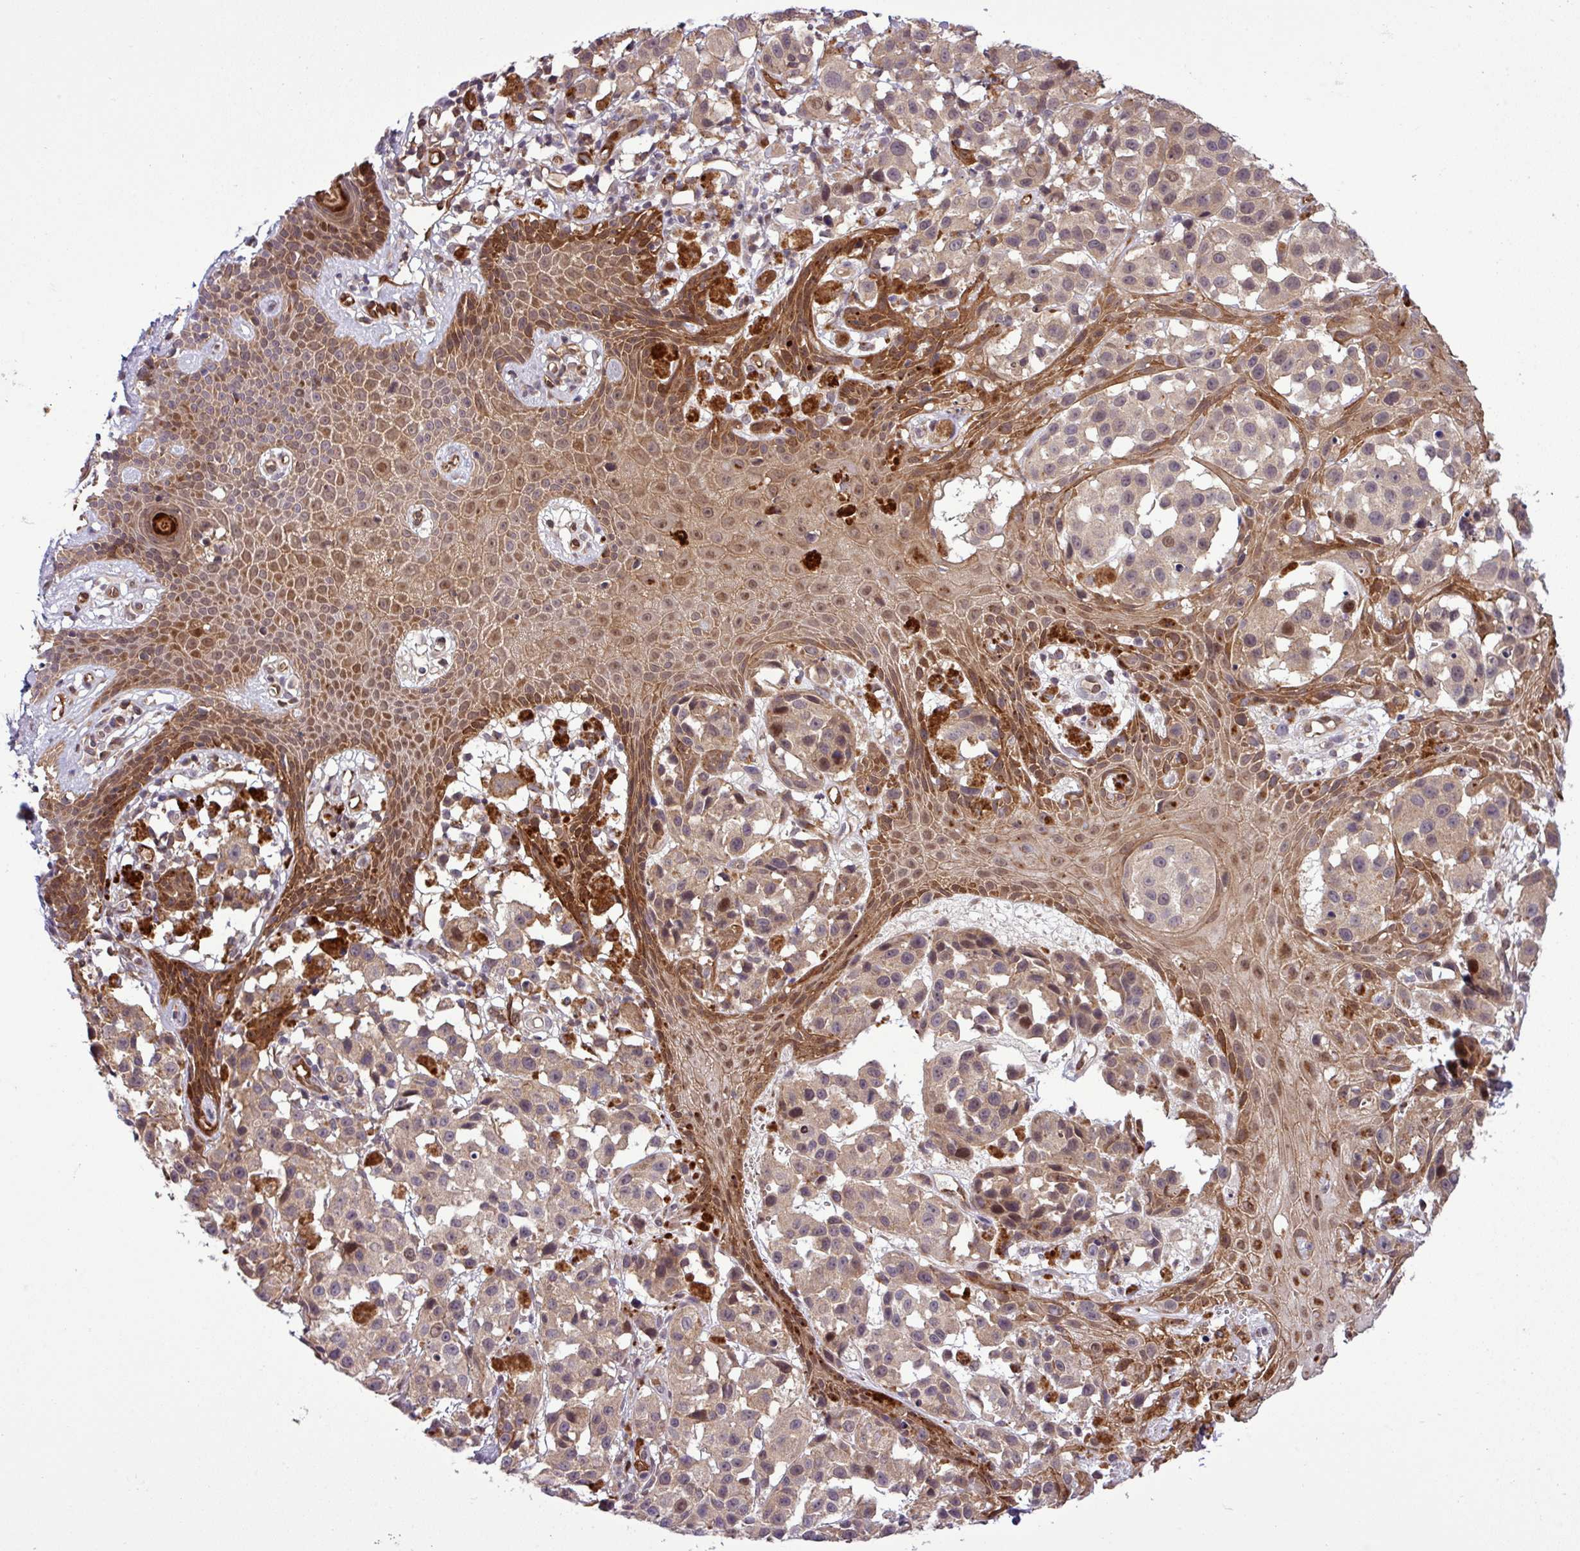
{"staining": {"intensity": "weak", "quantity": ">75%", "location": "cytoplasmic/membranous,nuclear"}, "tissue": "melanoma", "cell_type": "Tumor cells", "image_type": "cancer", "snomed": [{"axis": "morphology", "description": "Malignant melanoma, NOS"}, {"axis": "topography", "description": "Skin"}], "caption": "Melanoma stained with immunohistochemistry reveals weak cytoplasmic/membranous and nuclear staining in approximately >75% of tumor cells.", "gene": "CARHSP1", "patient": {"sex": "male", "age": 39}}